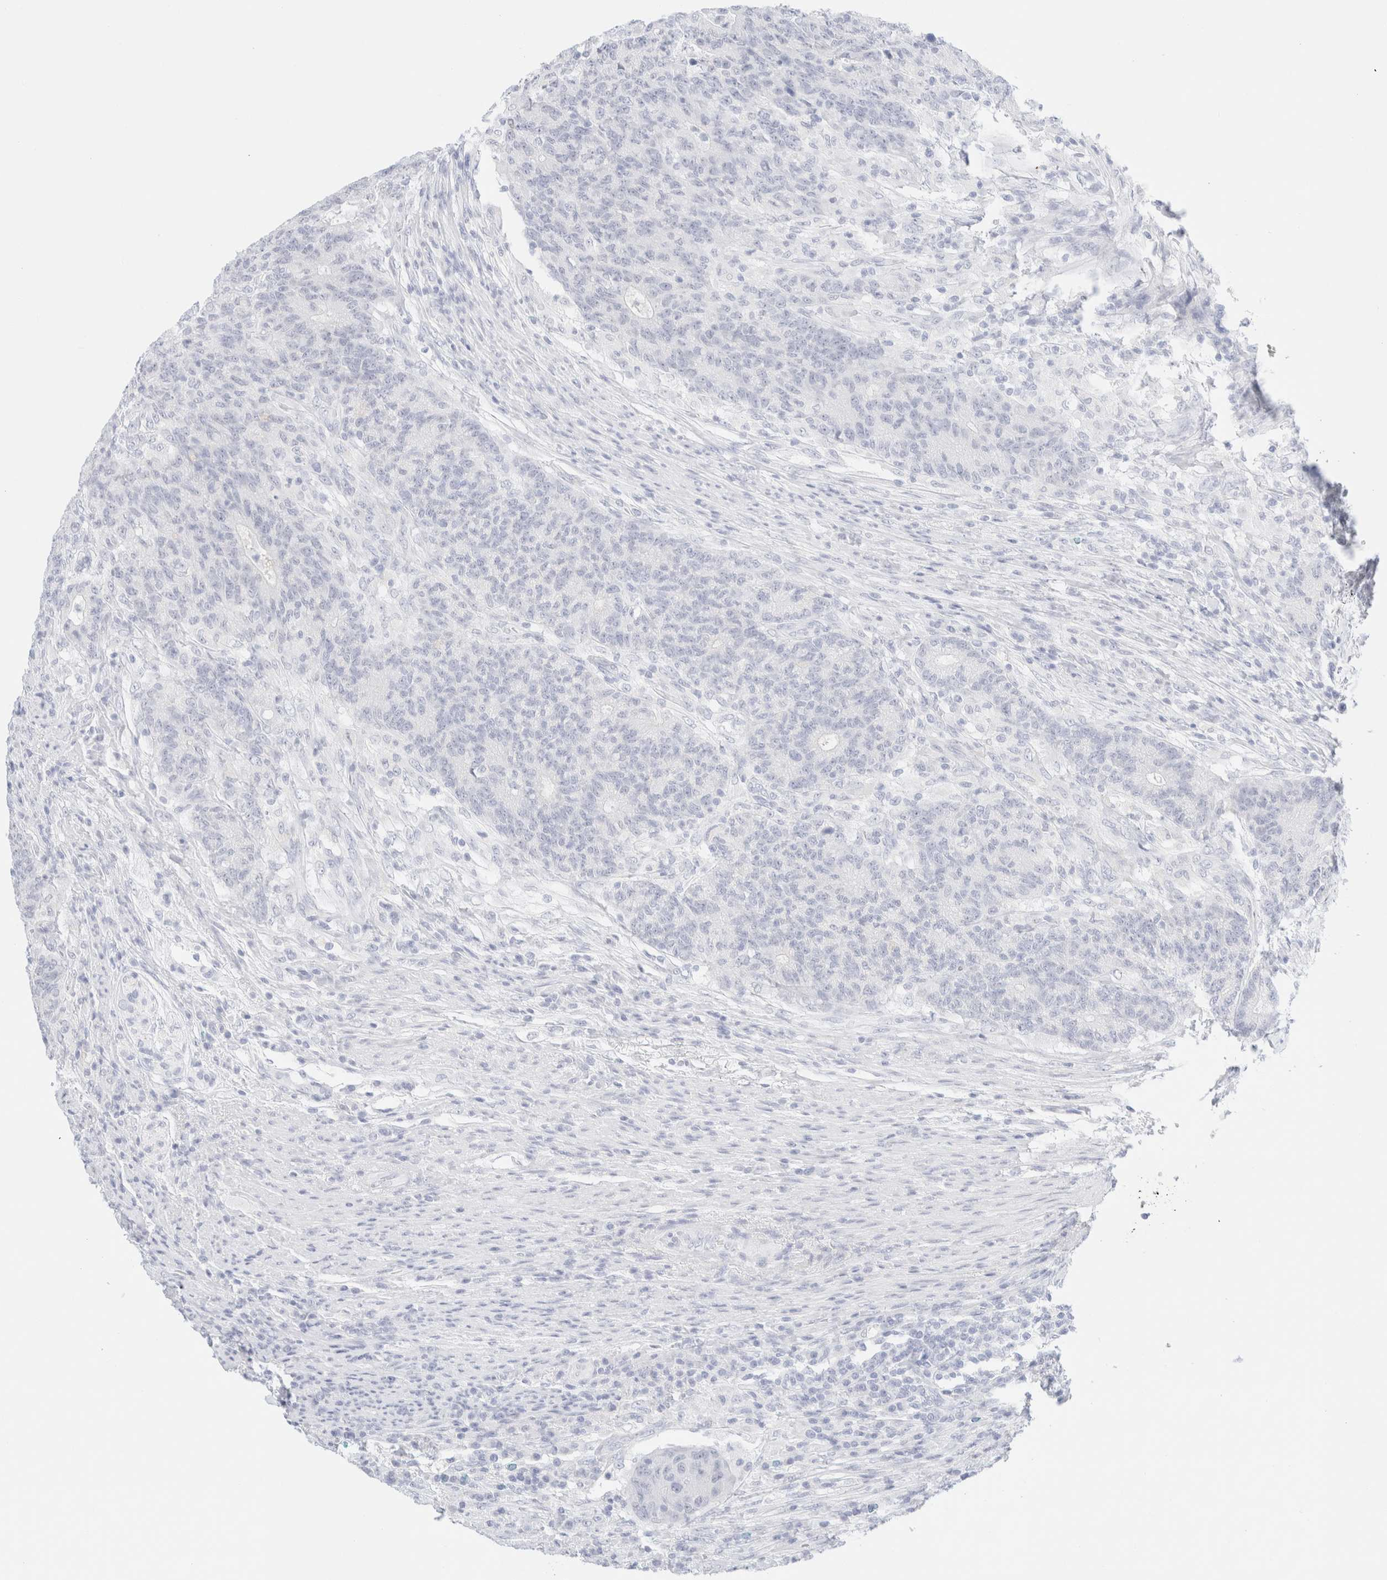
{"staining": {"intensity": "negative", "quantity": "none", "location": "none"}, "tissue": "colorectal cancer", "cell_type": "Tumor cells", "image_type": "cancer", "snomed": [{"axis": "morphology", "description": "Normal tissue, NOS"}, {"axis": "morphology", "description": "Adenocarcinoma, NOS"}, {"axis": "topography", "description": "Colon"}], "caption": "Immunohistochemistry histopathology image of neoplastic tissue: human adenocarcinoma (colorectal) stained with DAB (3,3'-diaminobenzidine) displays no significant protein expression in tumor cells. (IHC, brightfield microscopy, high magnification).", "gene": "KRT15", "patient": {"sex": "female", "age": 75}}